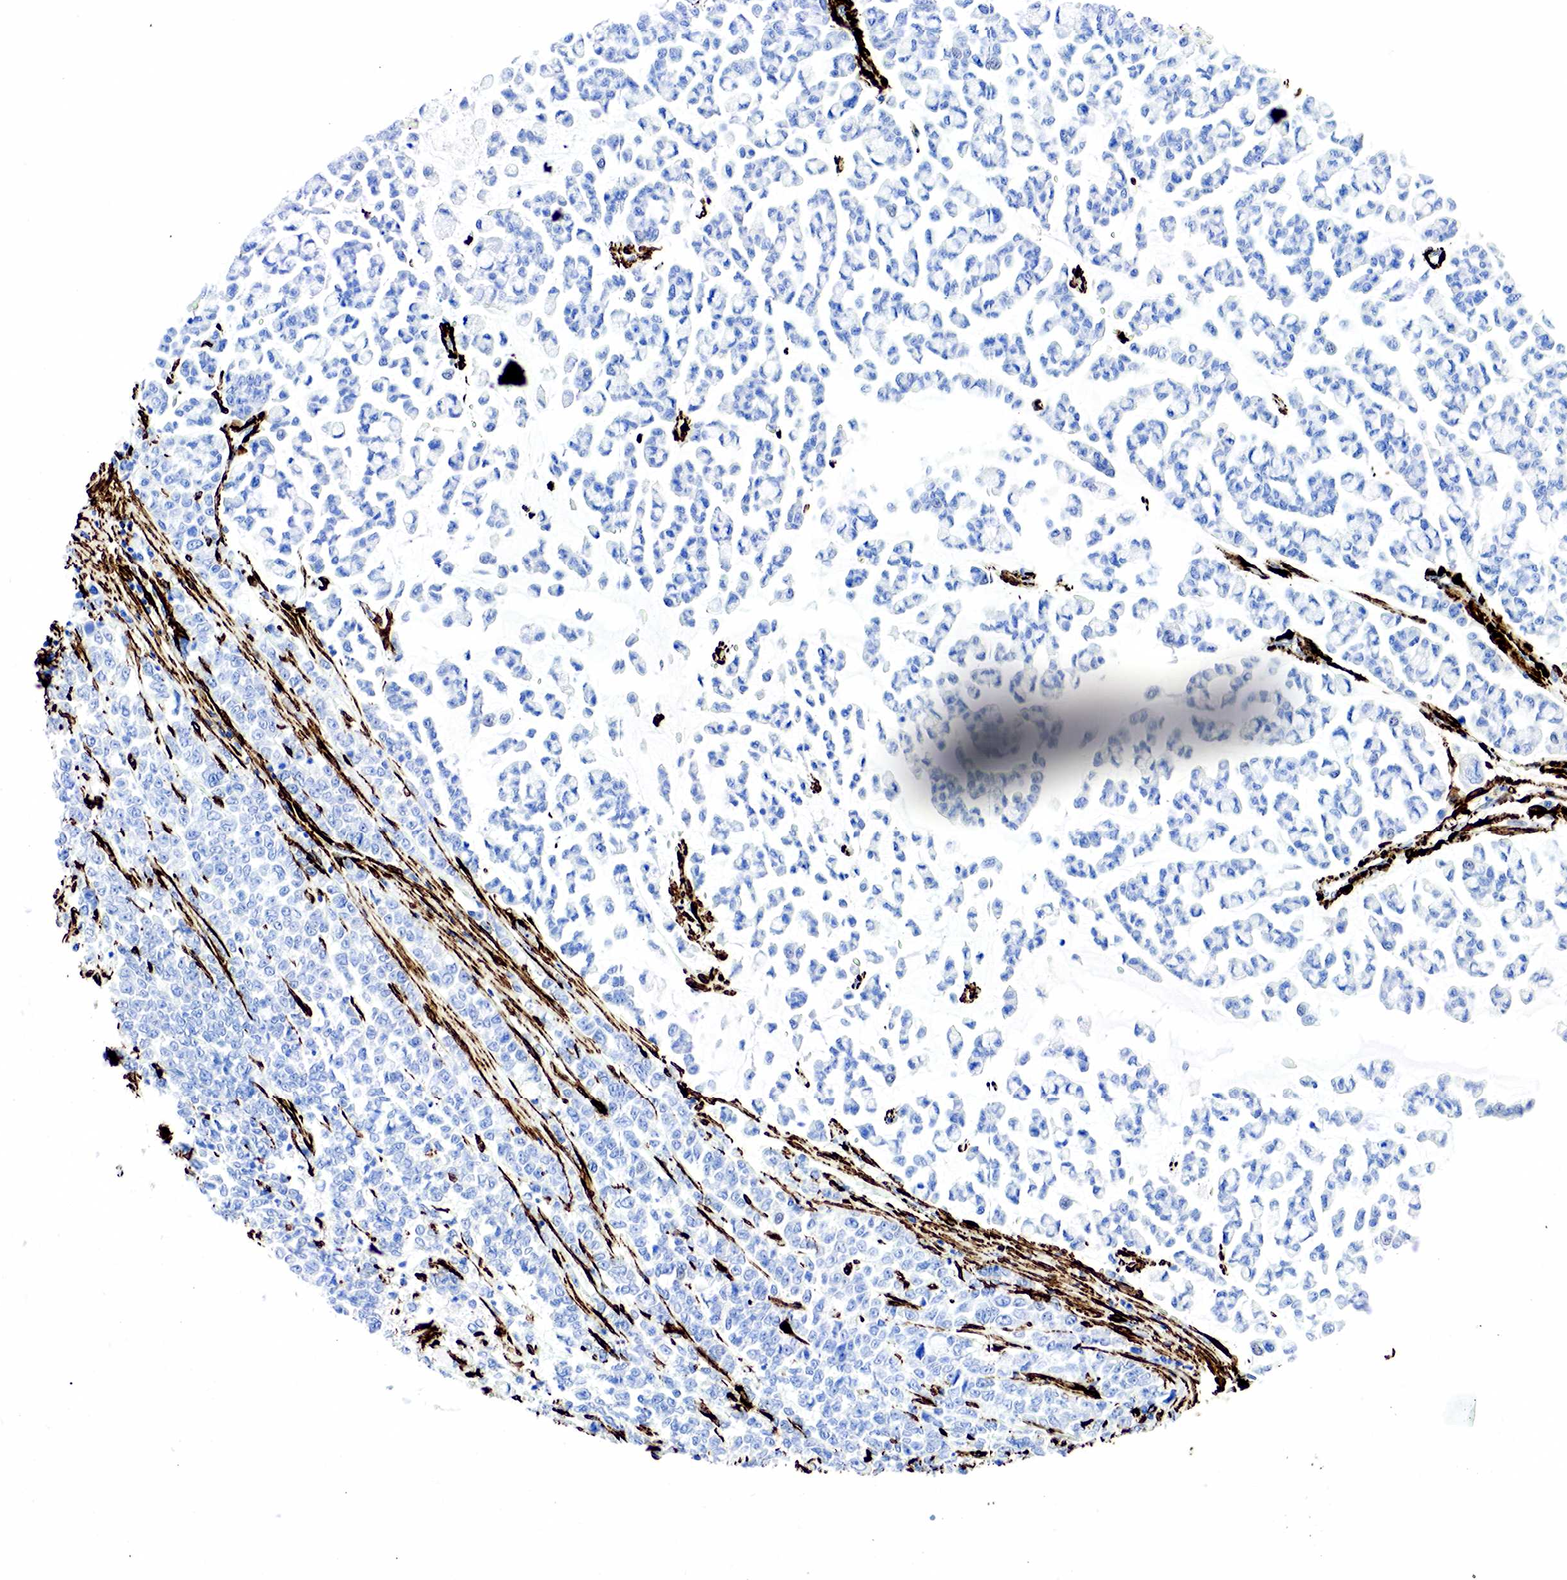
{"staining": {"intensity": "negative", "quantity": "none", "location": "none"}, "tissue": "liver cancer", "cell_type": "Tumor cells", "image_type": "cancer", "snomed": [{"axis": "morphology", "description": "Carcinoma, metastatic, NOS"}, {"axis": "topography", "description": "Liver"}], "caption": "Tumor cells are negative for protein expression in human metastatic carcinoma (liver). The staining was performed using DAB (3,3'-diaminobenzidine) to visualize the protein expression in brown, while the nuclei were stained in blue with hematoxylin (Magnification: 20x).", "gene": "ACTA2", "patient": {"sex": "female", "age": 58}}